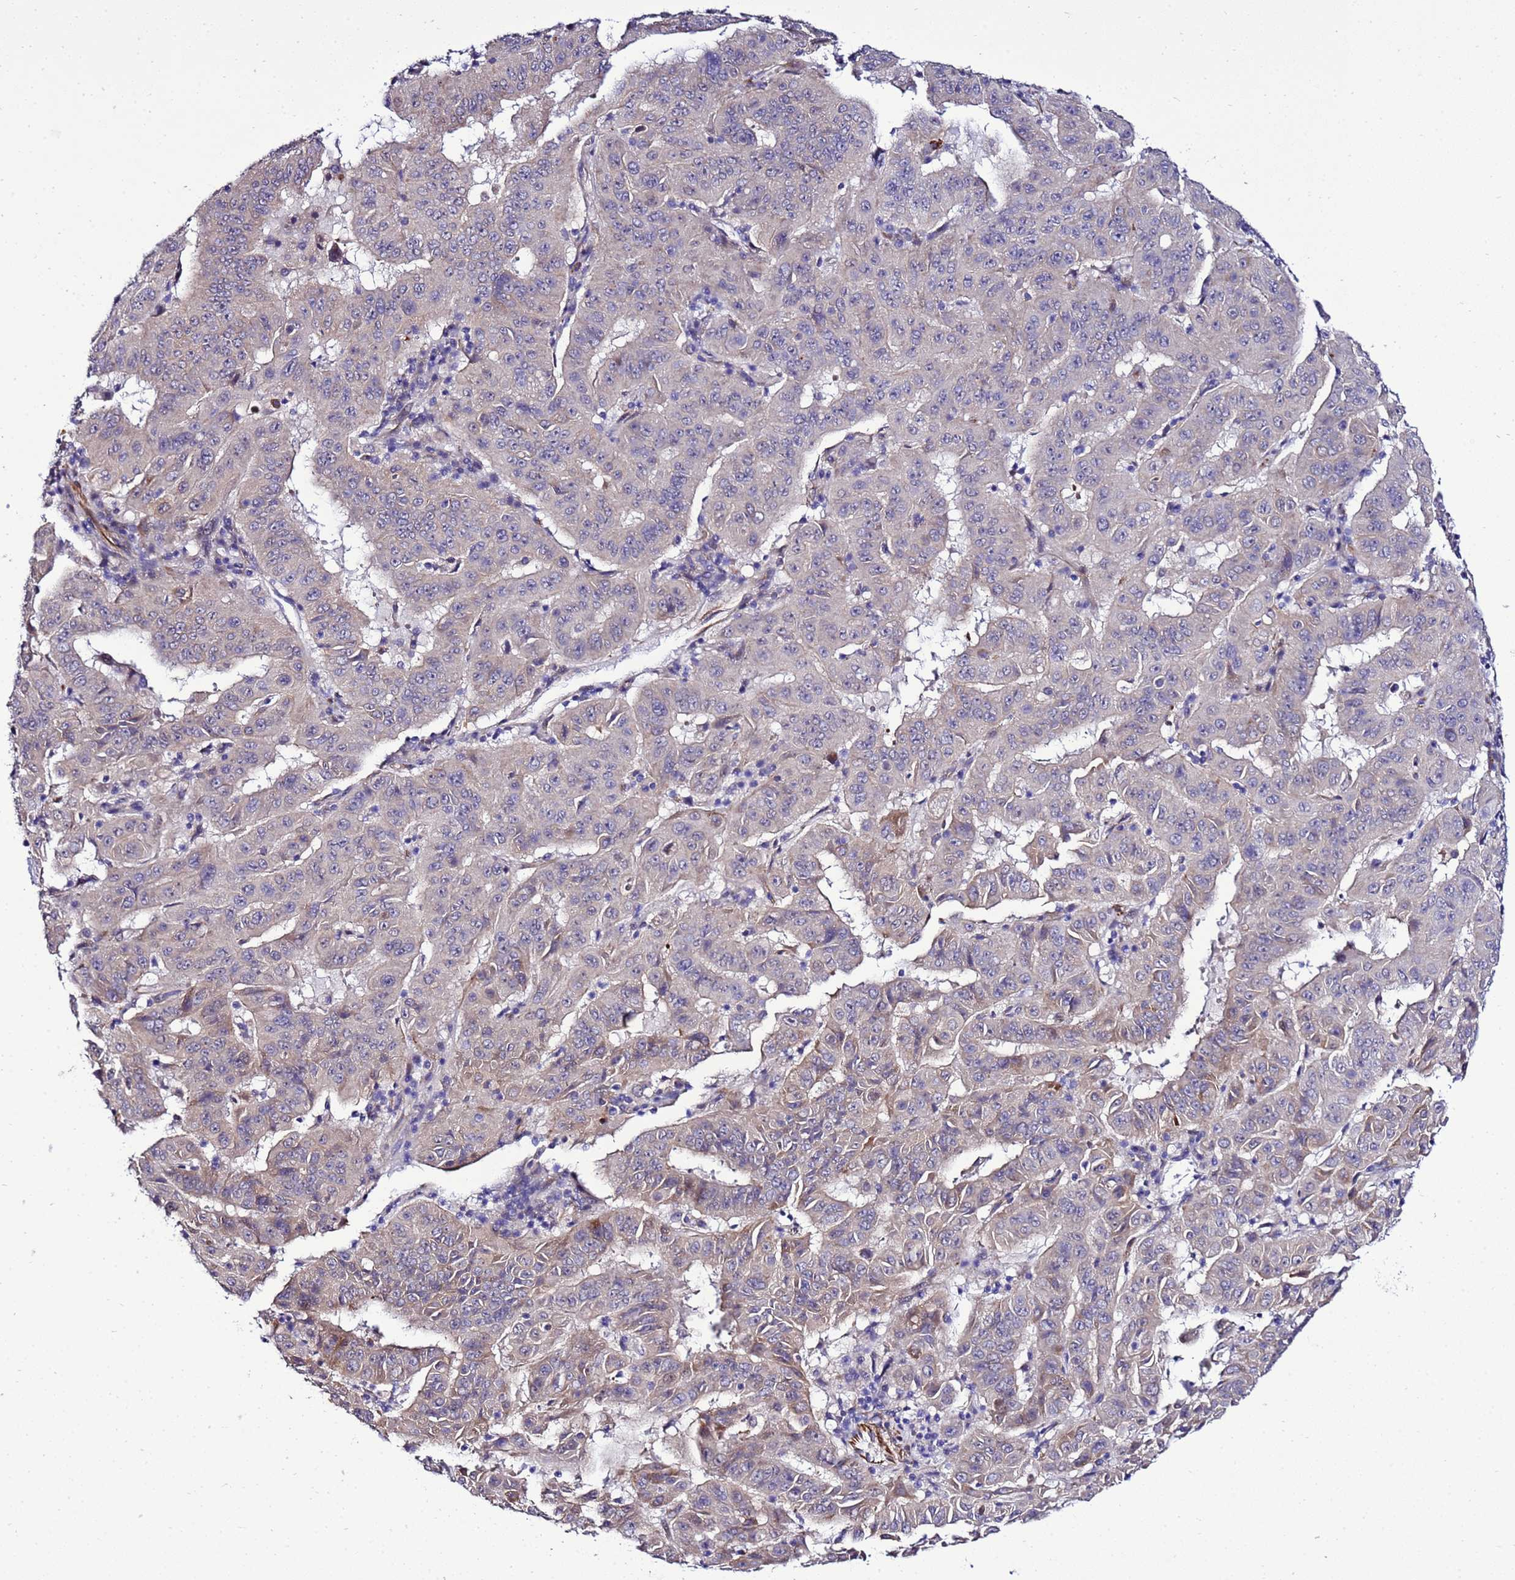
{"staining": {"intensity": "weak", "quantity": "<25%", "location": "cytoplasmic/membranous"}, "tissue": "pancreatic cancer", "cell_type": "Tumor cells", "image_type": "cancer", "snomed": [{"axis": "morphology", "description": "Adenocarcinoma, NOS"}, {"axis": "topography", "description": "Pancreas"}], "caption": "IHC image of human pancreatic cancer (adenocarcinoma) stained for a protein (brown), which exhibits no positivity in tumor cells.", "gene": "GZF1", "patient": {"sex": "male", "age": 63}}